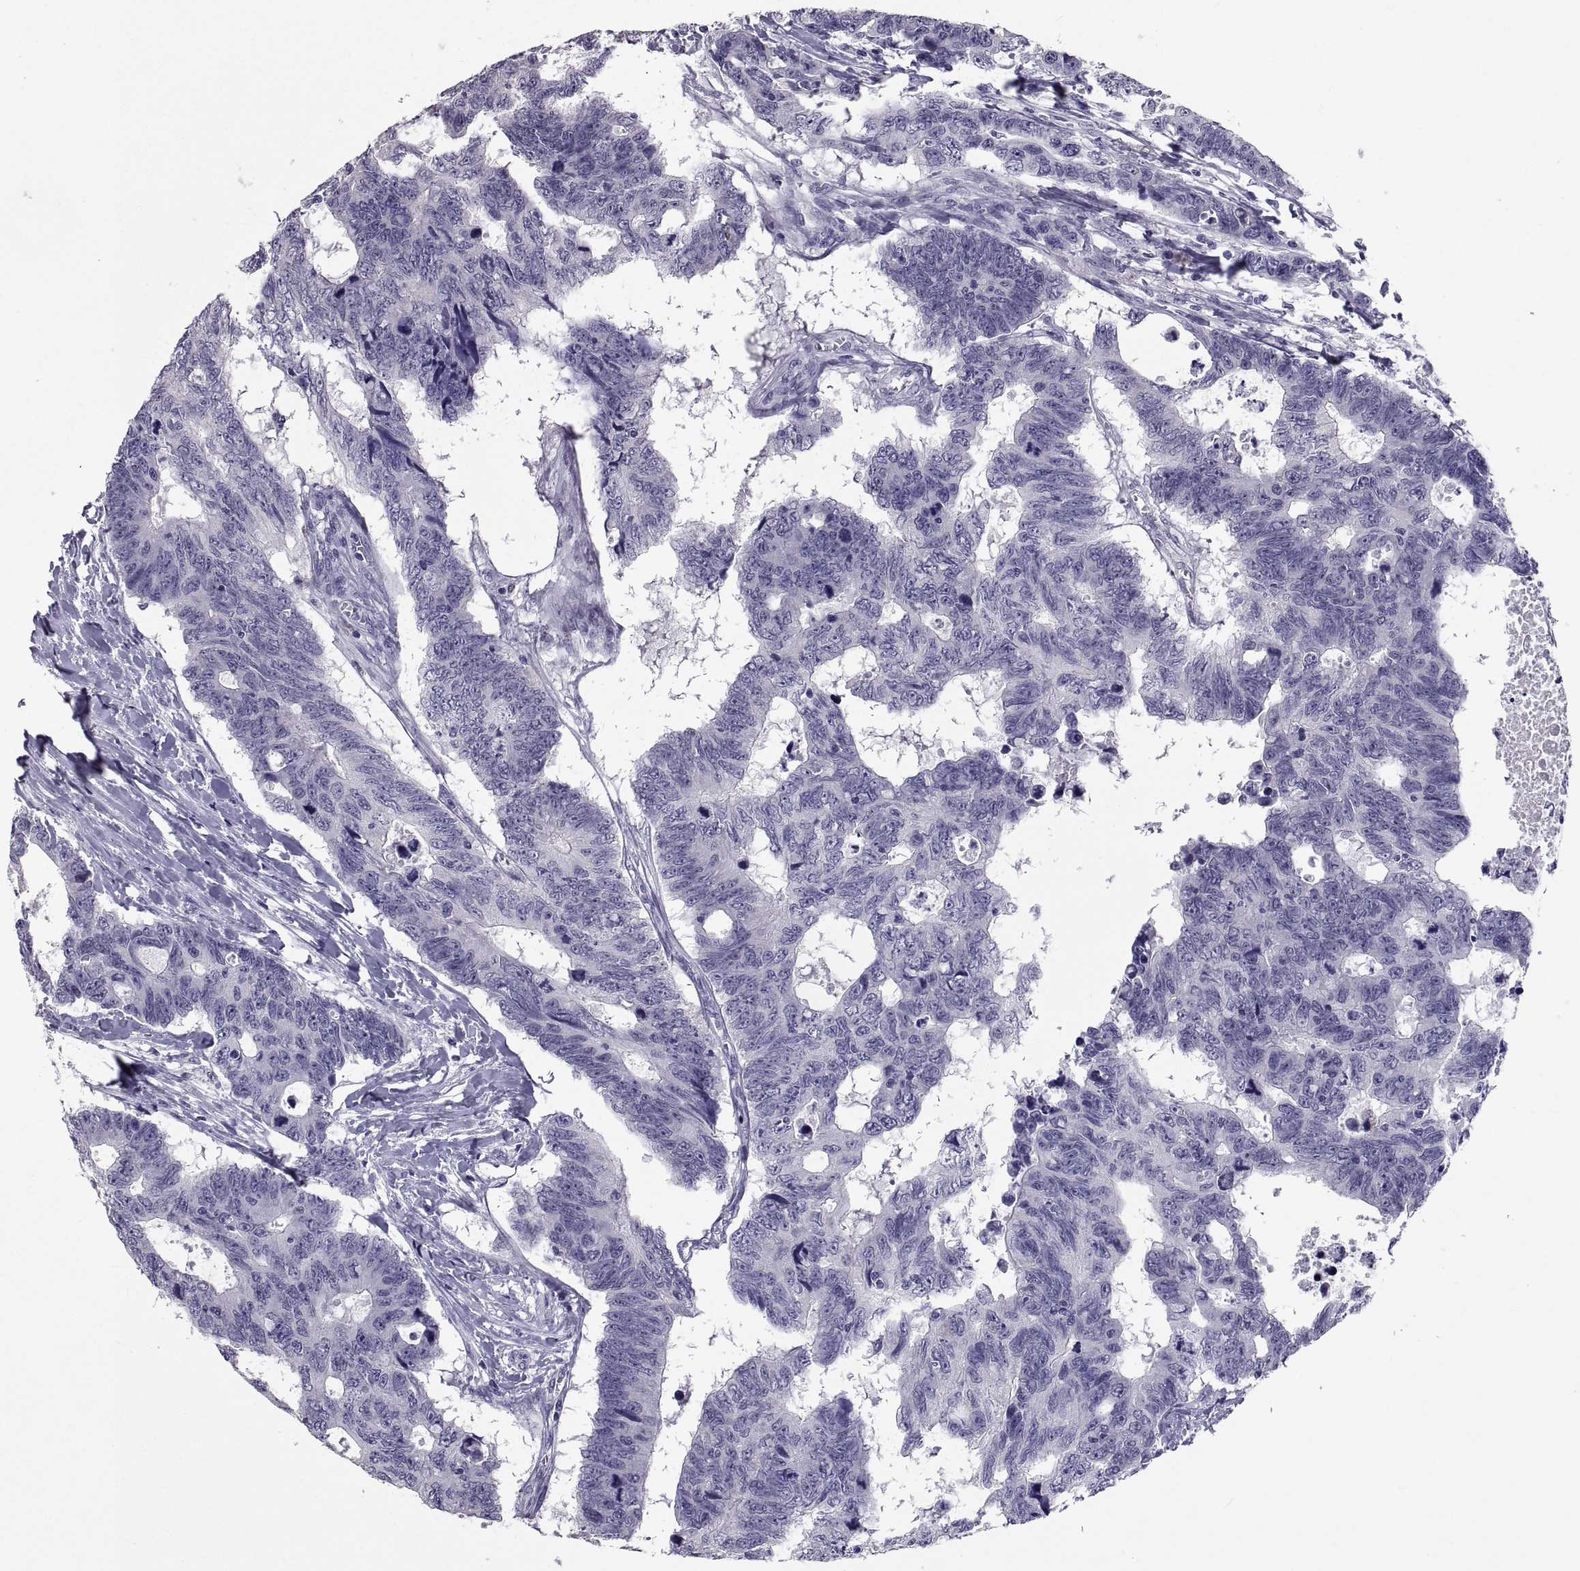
{"staining": {"intensity": "negative", "quantity": "none", "location": "none"}, "tissue": "colorectal cancer", "cell_type": "Tumor cells", "image_type": "cancer", "snomed": [{"axis": "morphology", "description": "Adenocarcinoma, NOS"}, {"axis": "topography", "description": "Colon"}], "caption": "Tumor cells show no significant protein expression in colorectal cancer (adenocarcinoma). The staining is performed using DAB (3,3'-diaminobenzidine) brown chromogen with nuclei counter-stained in using hematoxylin.", "gene": "SOX21", "patient": {"sex": "female", "age": 77}}